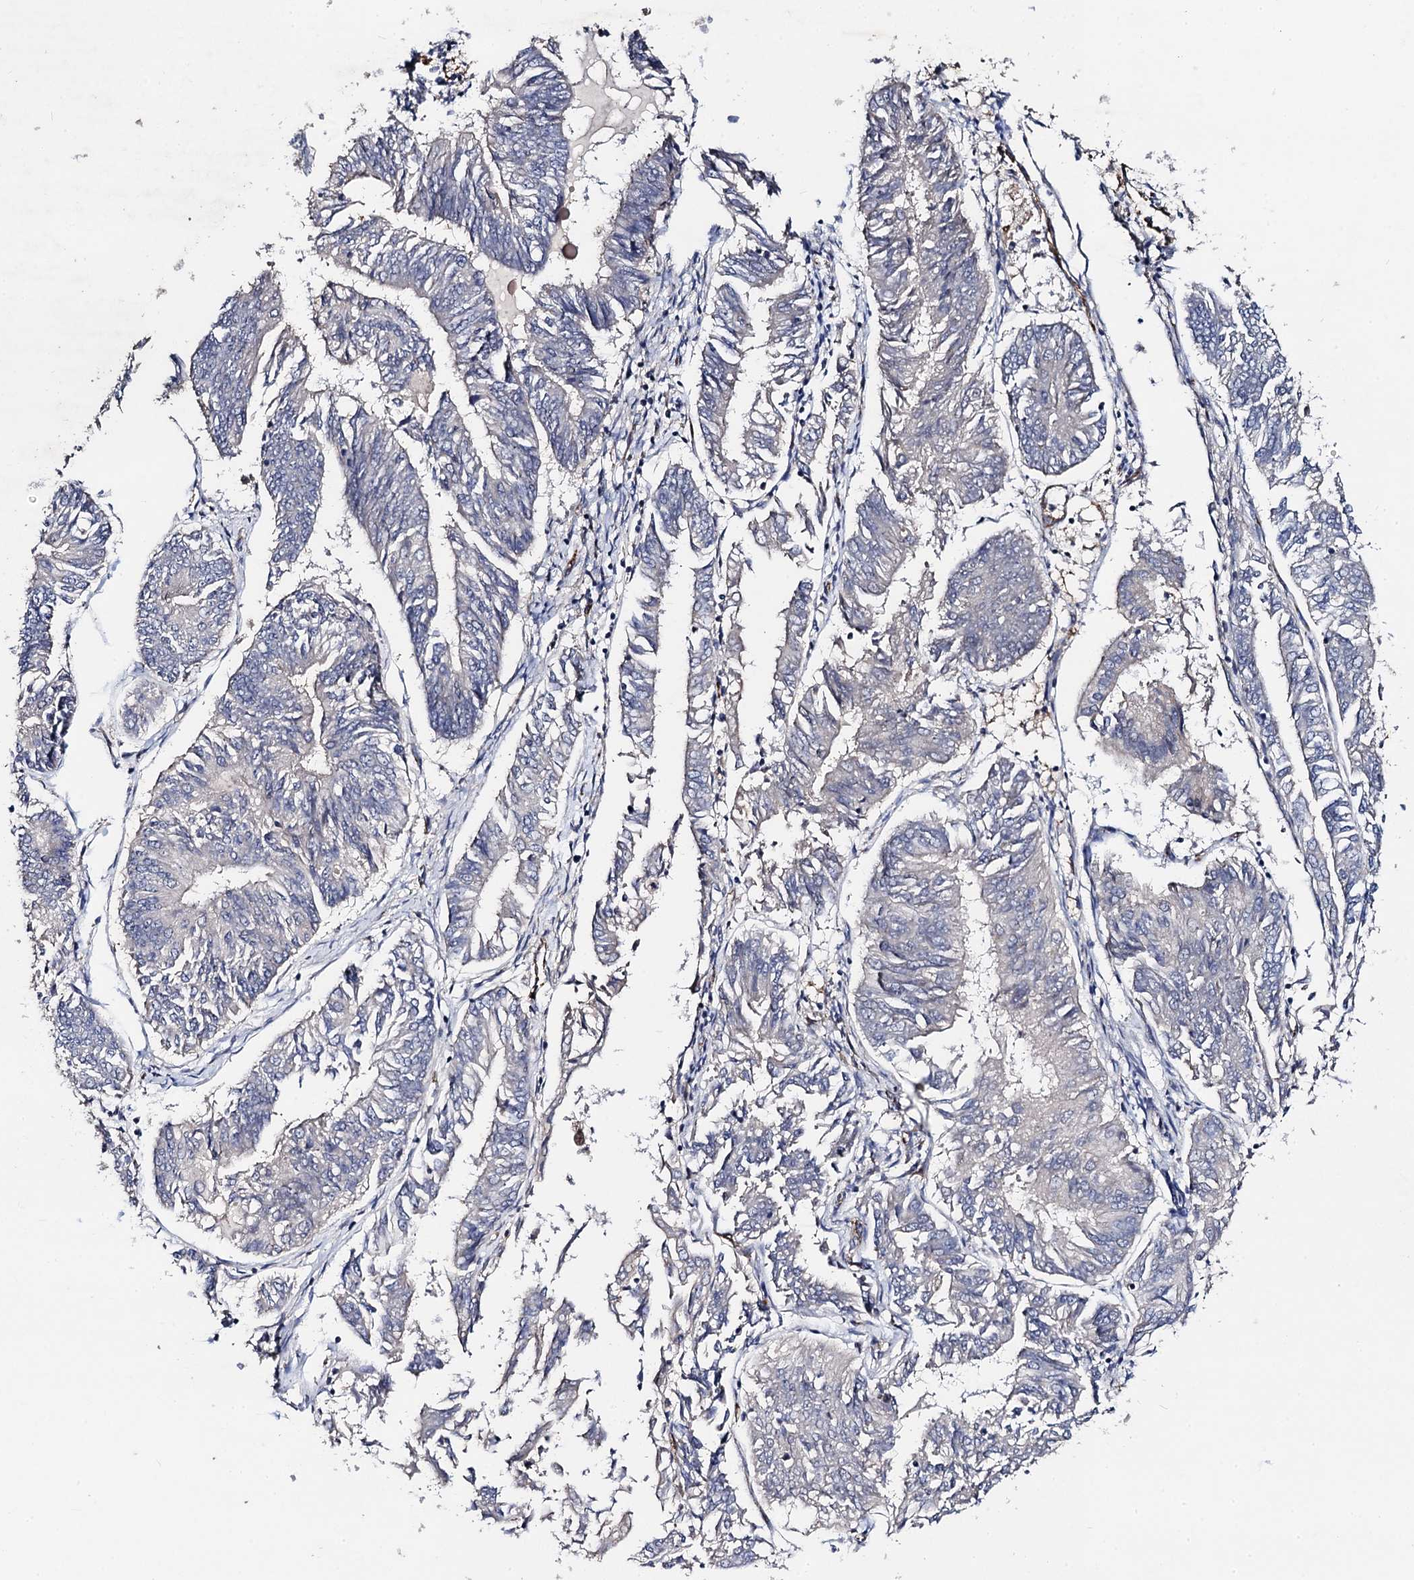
{"staining": {"intensity": "negative", "quantity": "none", "location": "none"}, "tissue": "endometrial cancer", "cell_type": "Tumor cells", "image_type": "cancer", "snomed": [{"axis": "morphology", "description": "Adenocarcinoma, NOS"}, {"axis": "topography", "description": "Endometrium"}], "caption": "This is an IHC photomicrograph of endometrial adenocarcinoma. There is no expression in tumor cells.", "gene": "PPTC7", "patient": {"sex": "female", "age": 58}}